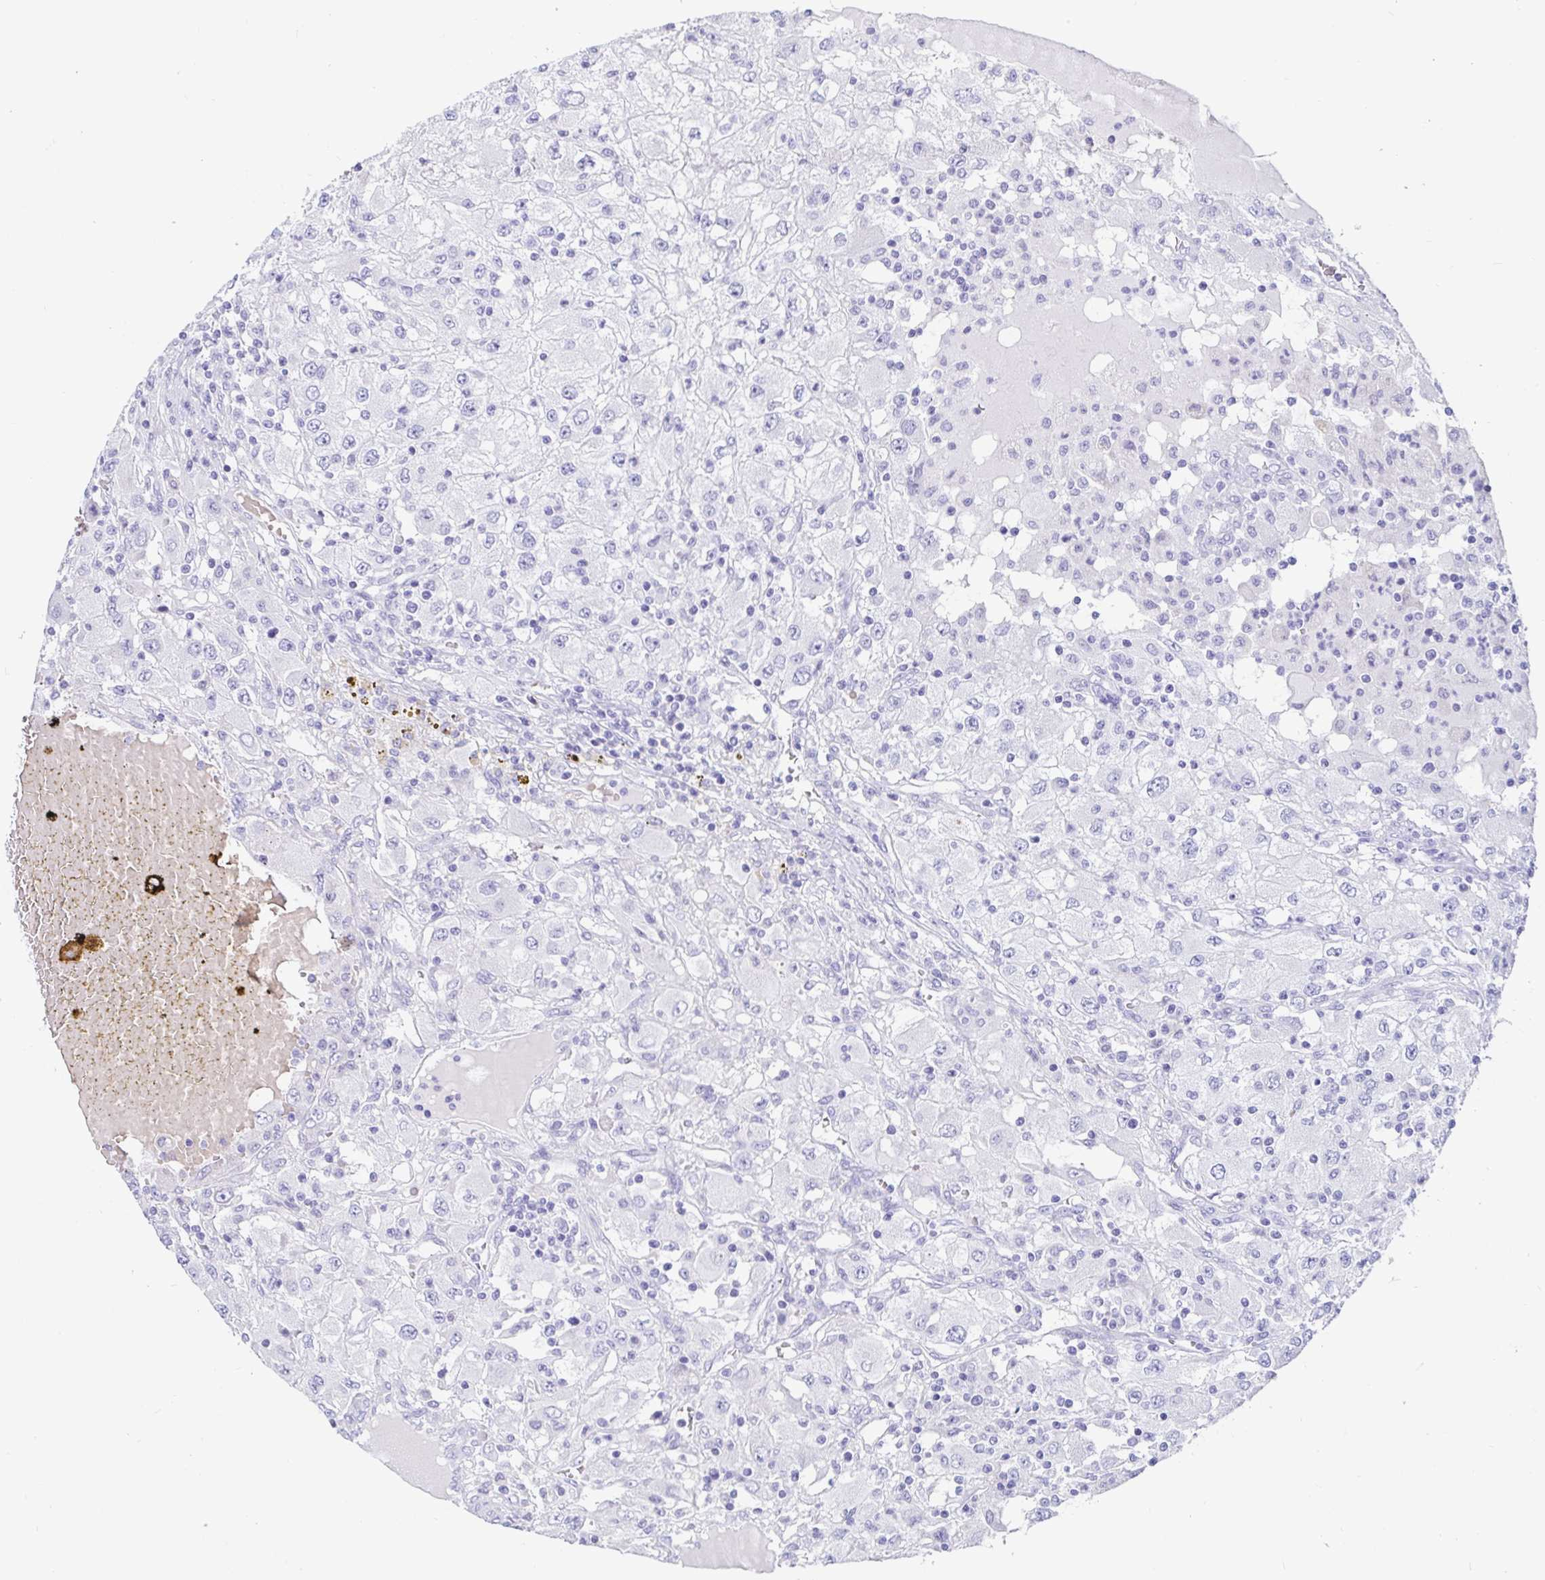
{"staining": {"intensity": "negative", "quantity": "none", "location": "none"}, "tissue": "renal cancer", "cell_type": "Tumor cells", "image_type": "cancer", "snomed": [{"axis": "morphology", "description": "Adenocarcinoma, NOS"}, {"axis": "topography", "description": "Kidney"}], "caption": "Tumor cells are negative for brown protein staining in adenocarcinoma (renal). Nuclei are stained in blue.", "gene": "ZPBP2", "patient": {"sex": "female", "age": 67}}